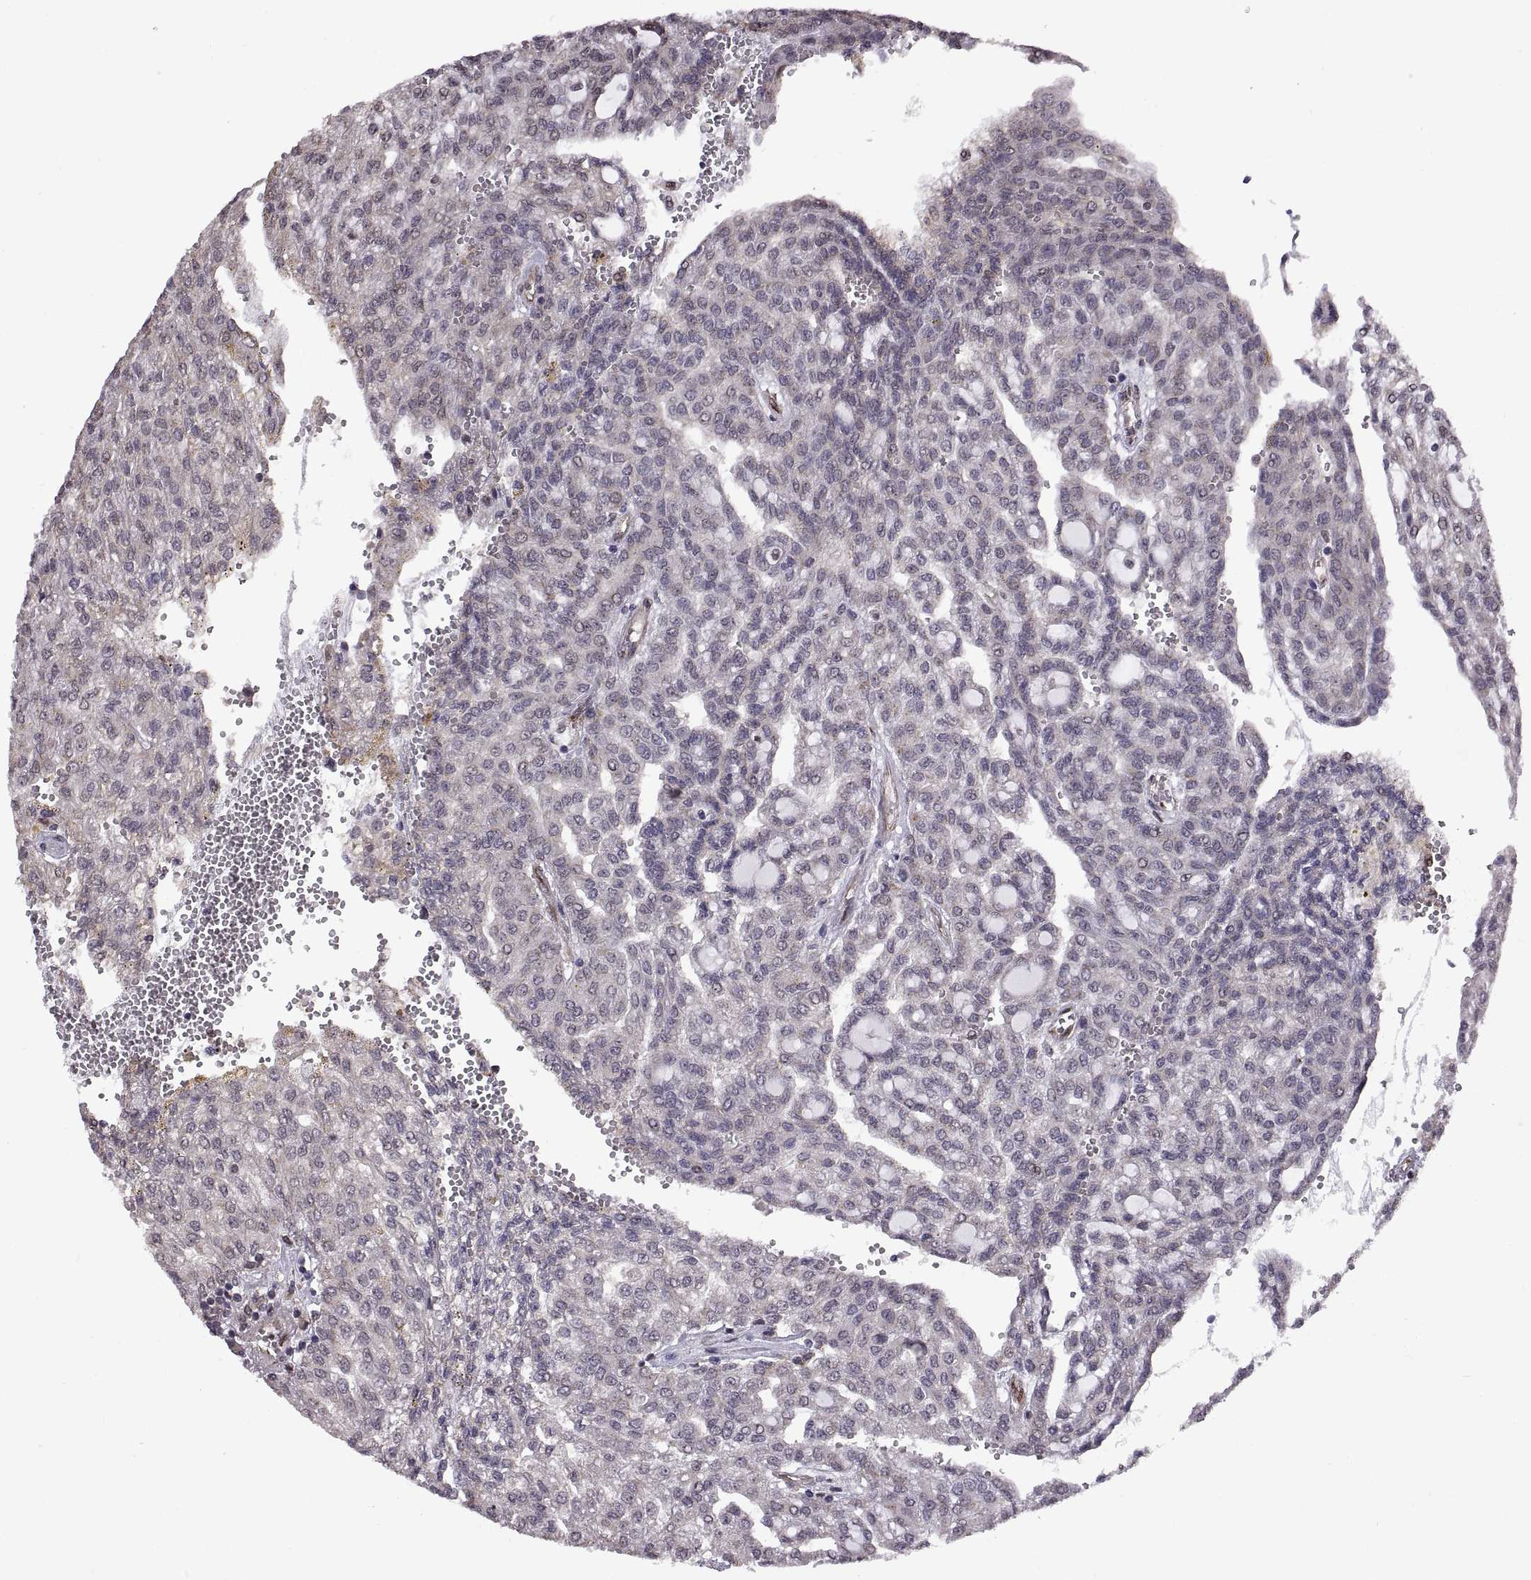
{"staining": {"intensity": "negative", "quantity": "none", "location": "none"}, "tissue": "renal cancer", "cell_type": "Tumor cells", "image_type": "cancer", "snomed": [{"axis": "morphology", "description": "Adenocarcinoma, NOS"}, {"axis": "topography", "description": "Kidney"}], "caption": "High power microscopy photomicrograph of an immunohistochemistry (IHC) micrograph of renal adenocarcinoma, revealing no significant expression in tumor cells.", "gene": "ARRB1", "patient": {"sex": "male", "age": 63}}